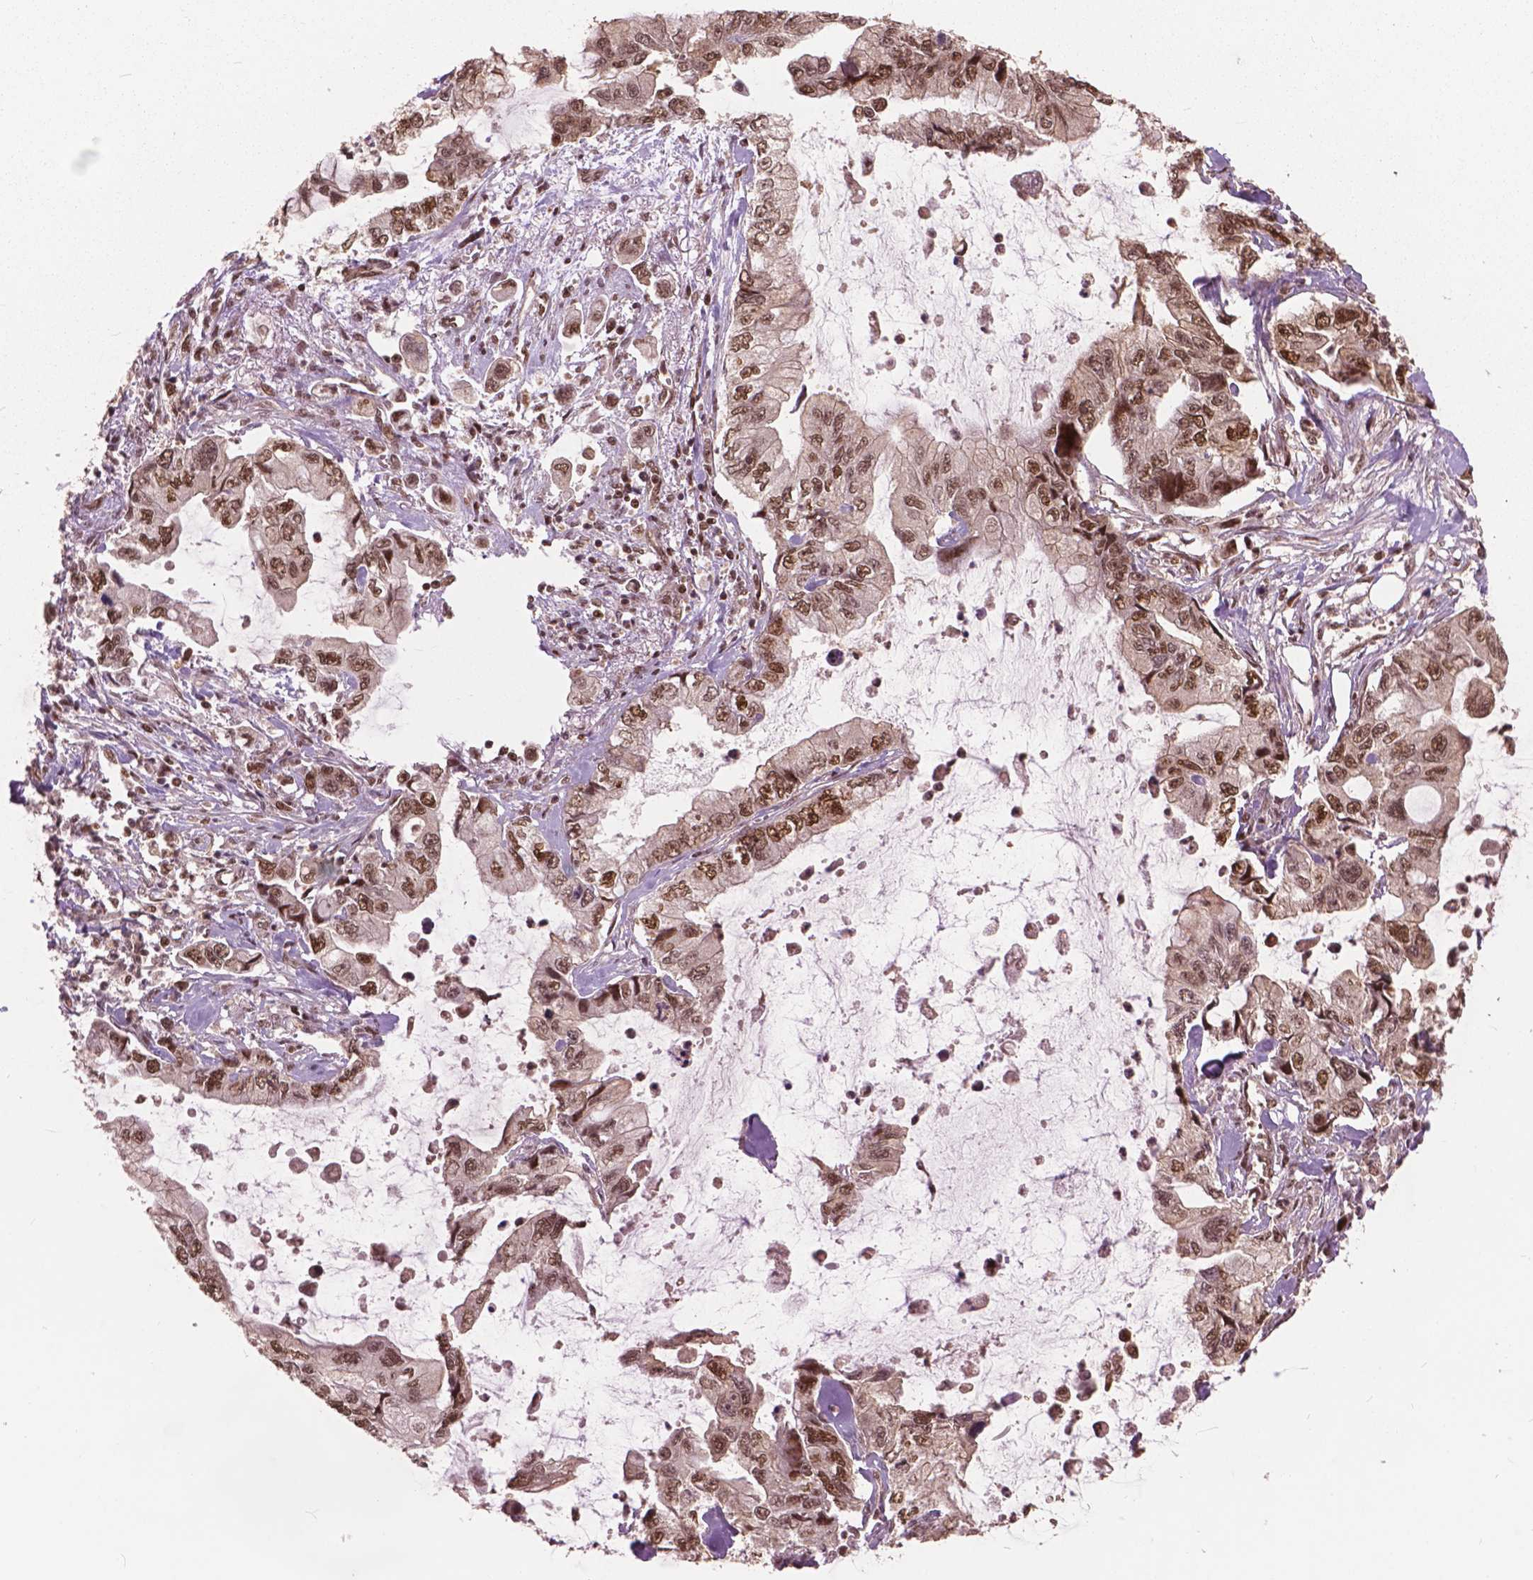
{"staining": {"intensity": "strong", "quantity": ">75%", "location": "nuclear"}, "tissue": "stomach cancer", "cell_type": "Tumor cells", "image_type": "cancer", "snomed": [{"axis": "morphology", "description": "Adenocarcinoma, NOS"}, {"axis": "topography", "description": "Pancreas"}, {"axis": "topography", "description": "Stomach, upper"}, {"axis": "topography", "description": "Stomach"}], "caption": "Strong nuclear protein positivity is identified in approximately >75% of tumor cells in stomach adenocarcinoma. Immunohistochemistry (ihc) stains the protein in brown and the nuclei are stained blue.", "gene": "ANP32B", "patient": {"sex": "male", "age": 77}}